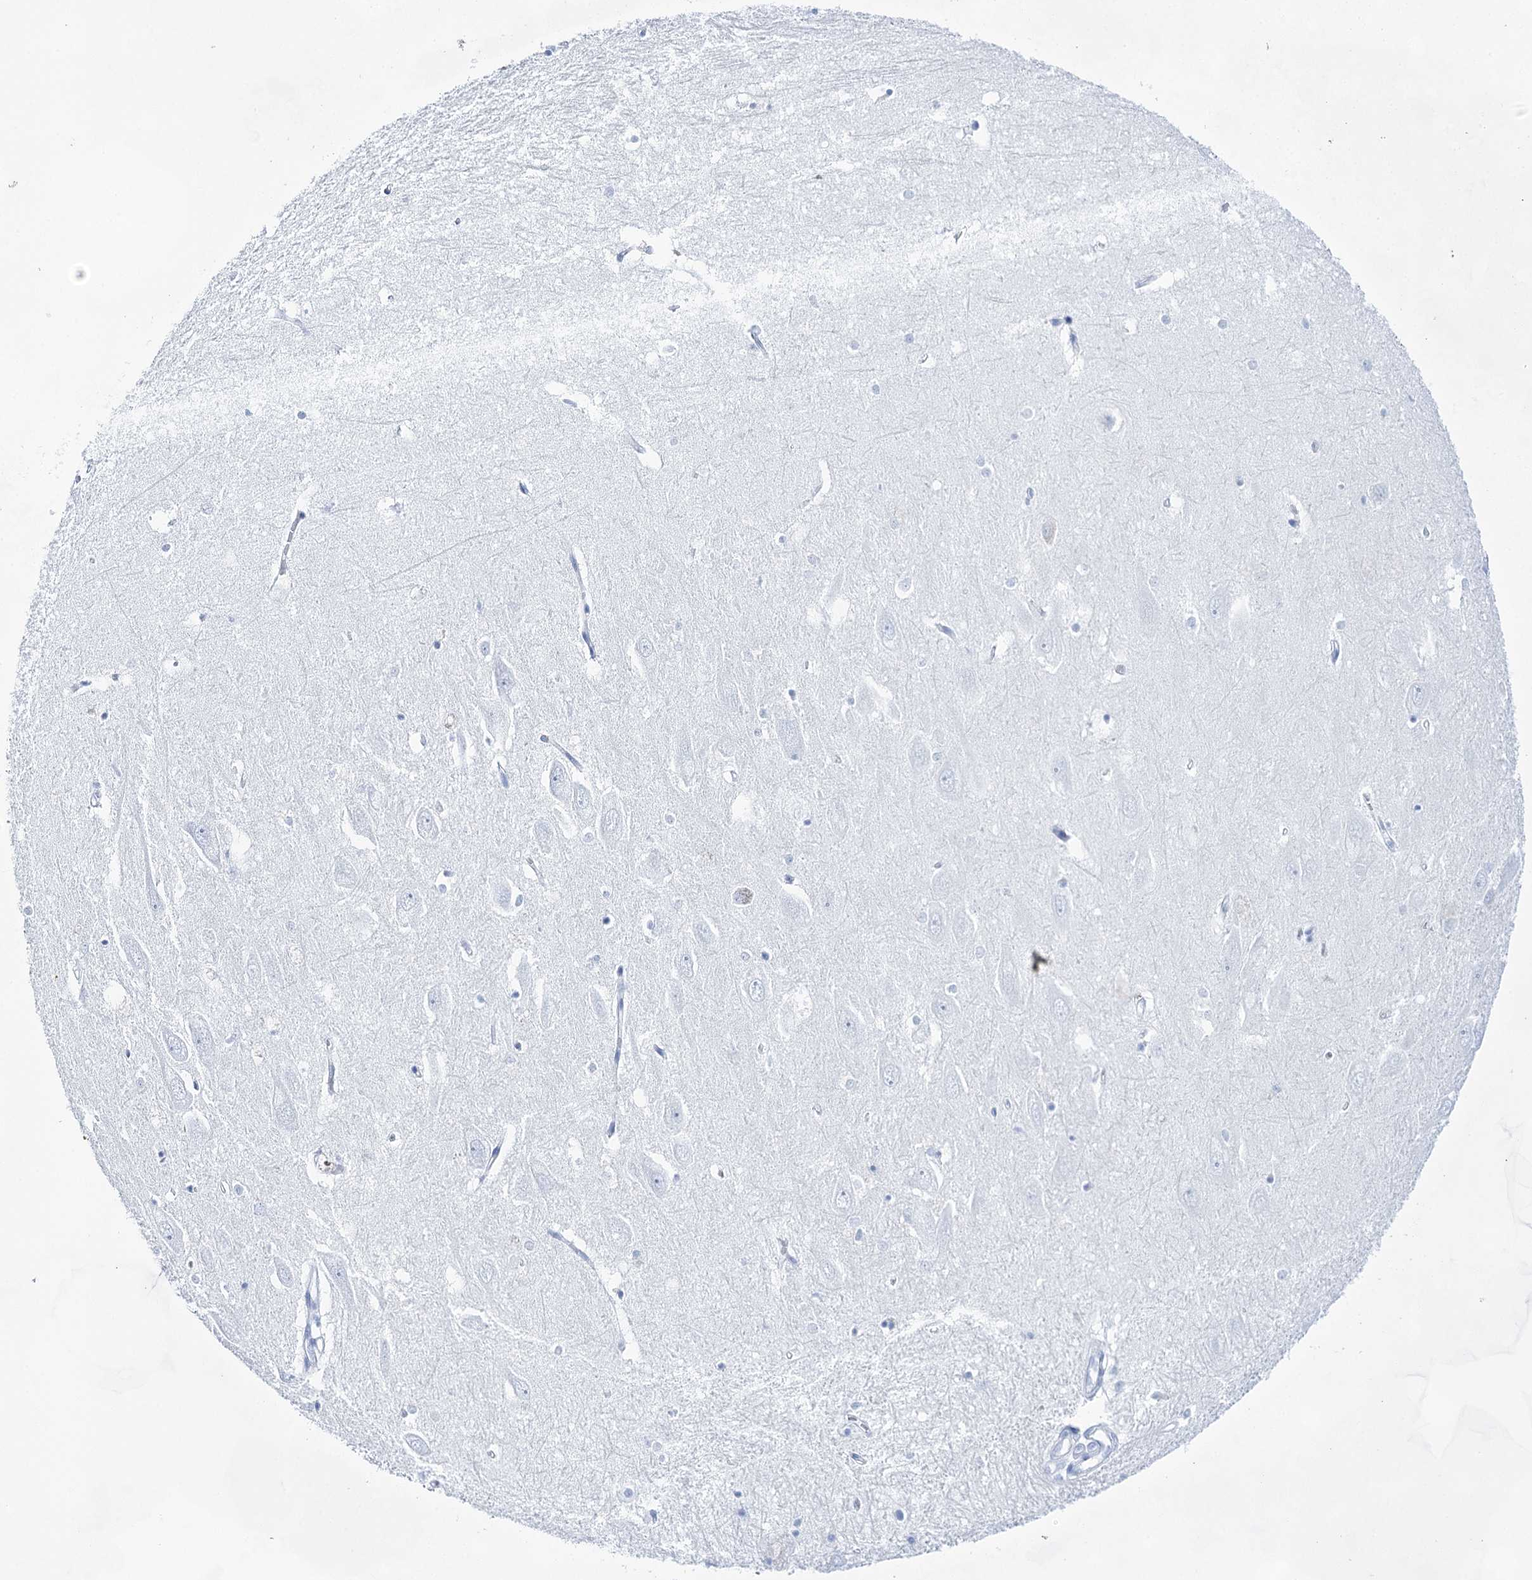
{"staining": {"intensity": "negative", "quantity": "none", "location": "none"}, "tissue": "hippocampus", "cell_type": "Glial cells", "image_type": "normal", "snomed": [{"axis": "morphology", "description": "Normal tissue, NOS"}, {"axis": "topography", "description": "Hippocampus"}], "caption": "IHC of unremarkable human hippocampus demonstrates no expression in glial cells.", "gene": "LALBA", "patient": {"sex": "female", "age": 64}}